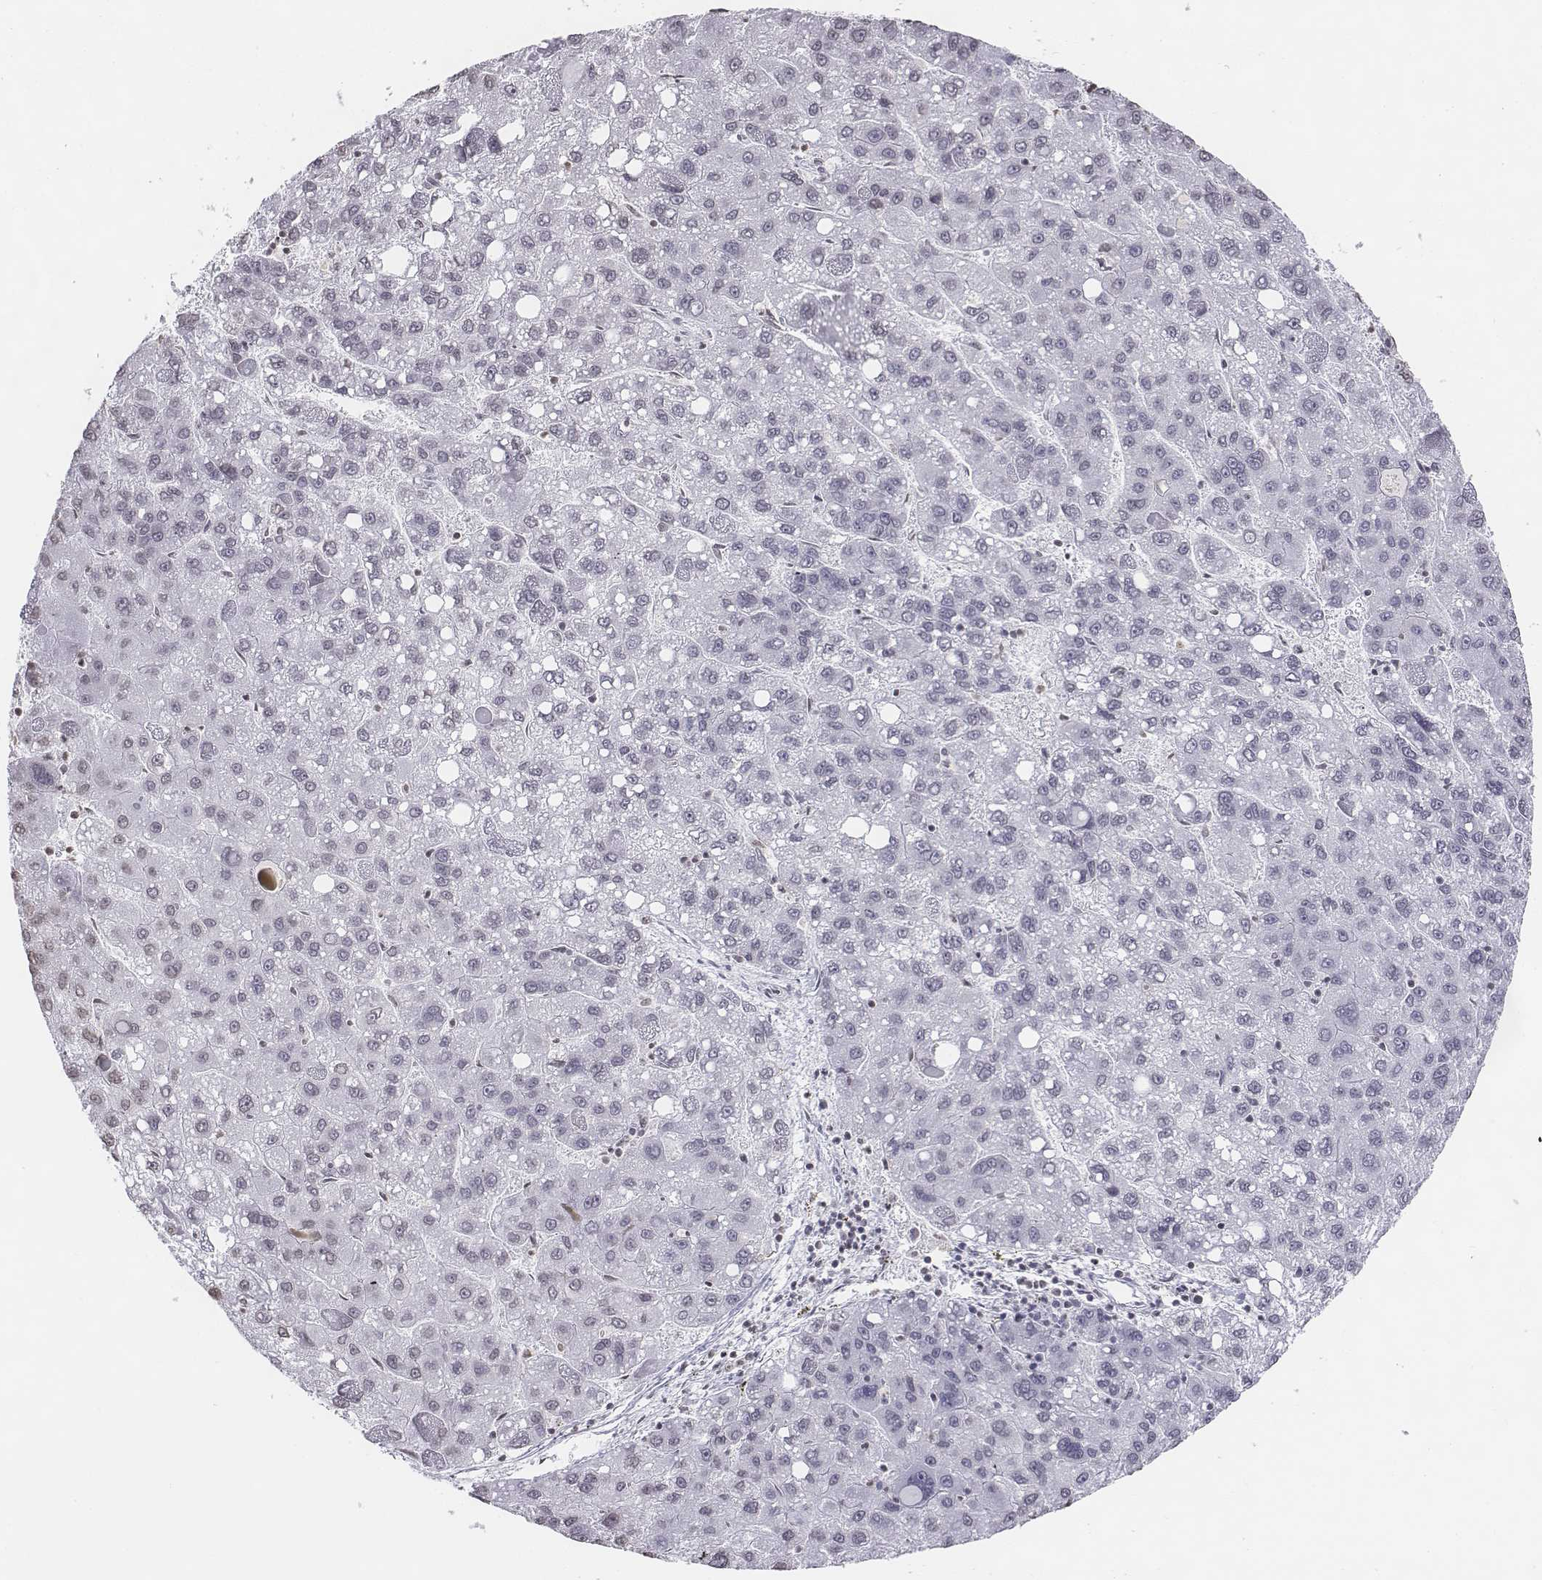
{"staining": {"intensity": "negative", "quantity": "none", "location": "none"}, "tissue": "liver cancer", "cell_type": "Tumor cells", "image_type": "cancer", "snomed": [{"axis": "morphology", "description": "Carcinoma, Hepatocellular, NOS"}, {"axis": "topography", "description": "Liver"}], "caption": "The image exhibits no staining of tumor cells in liver cancer (hepatocellular carcinoma).", "gene": "BARHL1", "patient": {"sex": "female", "age": 82}}